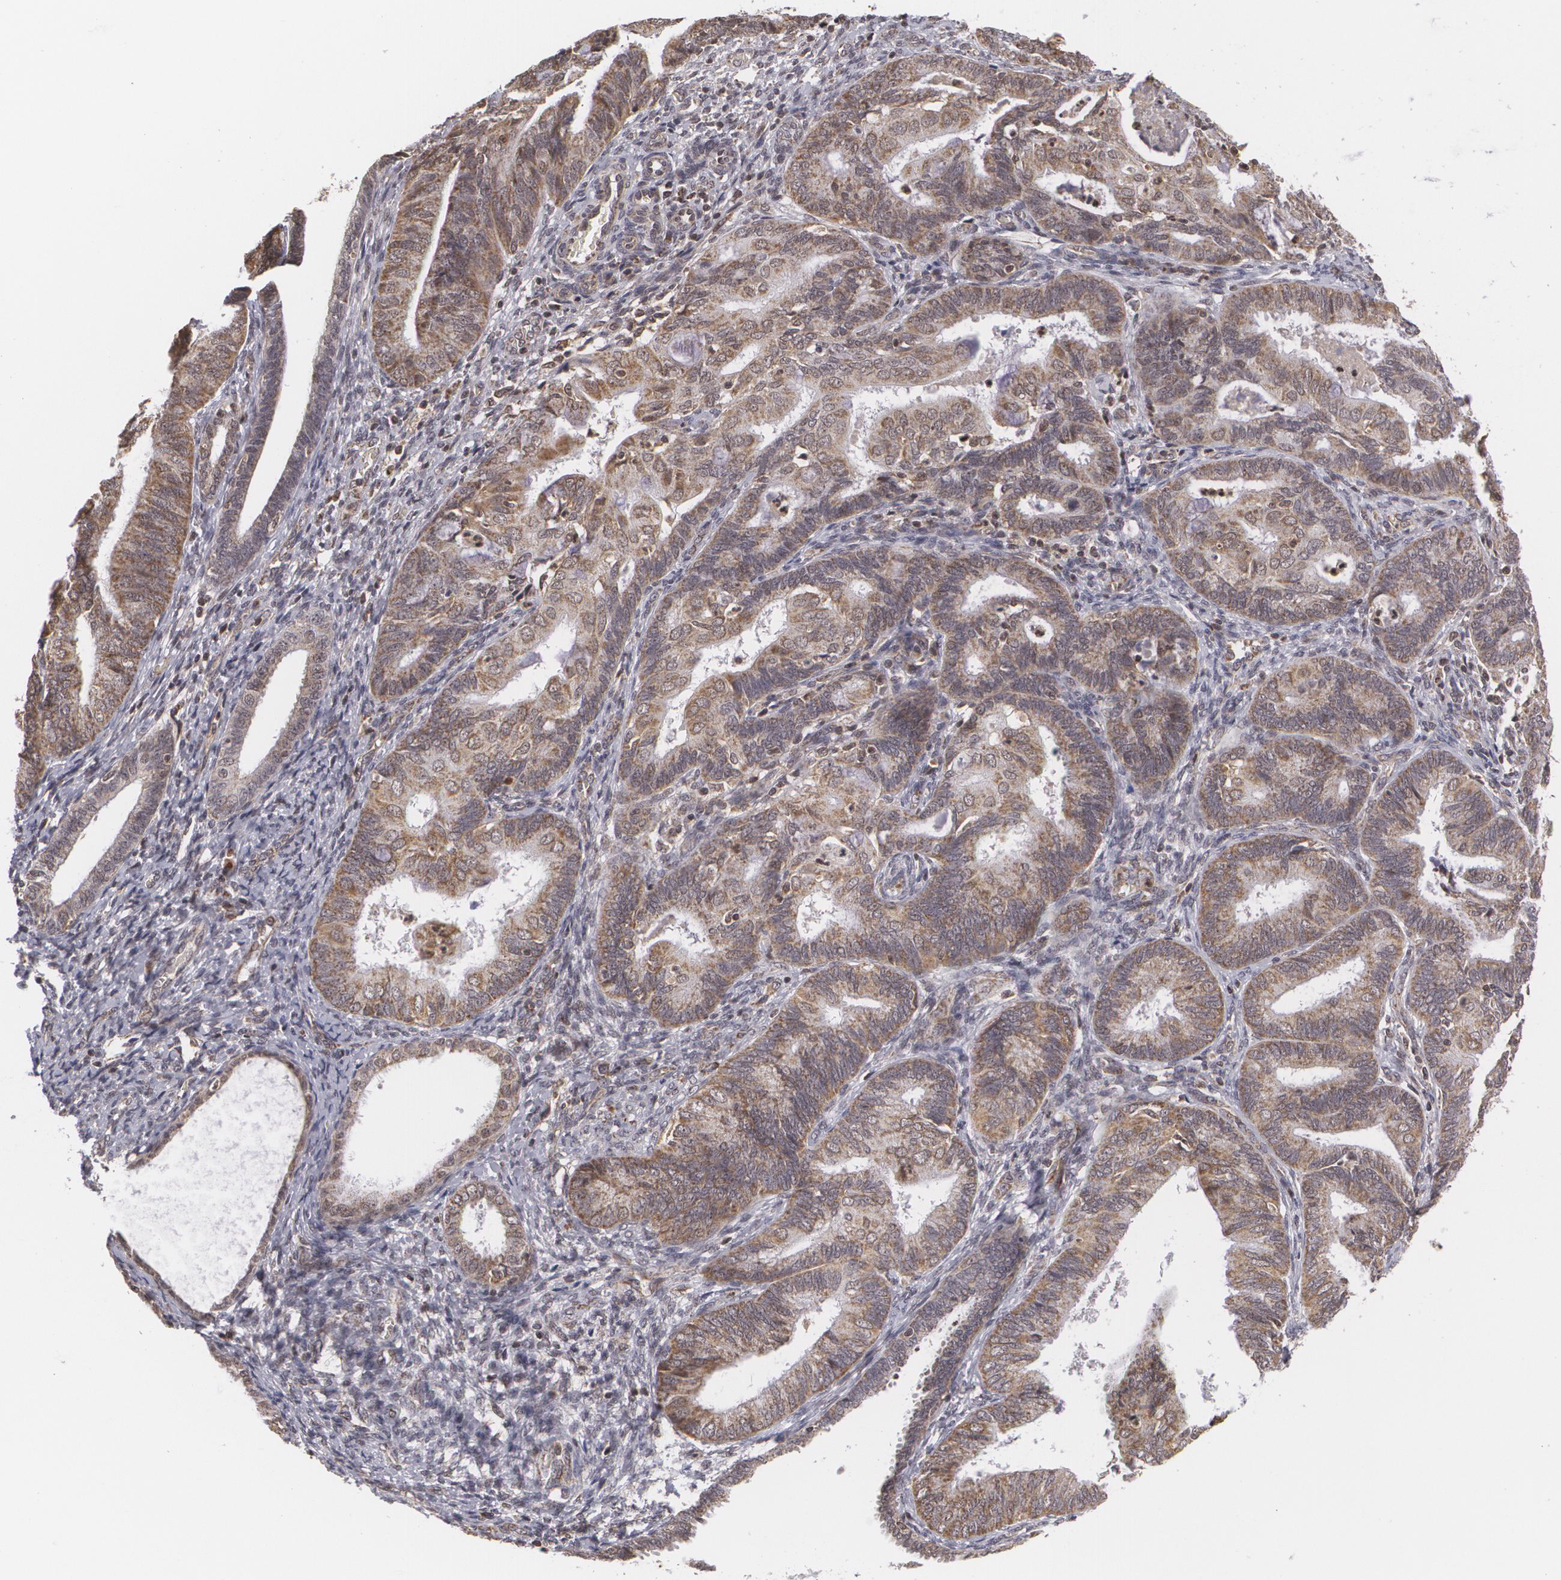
{"staining": {"intensity": "weak", "quantity": ">75%", "location": "cytoplasmic/membranous"}, "tissue": "endometrial cancer", "cell_type": "Tumor cells", "image_type": "cancer", "snomed": [{"axis": "morphology", "description": "Adenocarcinoma, NOS"}, {"axis": "topography", "description": "Endometrium"}], "caption": "A brown stain labels weak cytoplasmic/membranous staining of a protein in endometrial cancer (adenocarcinoma) tumor cells.", "gene": "MXD1", "patient": {"sex": "female", "age": 63}}